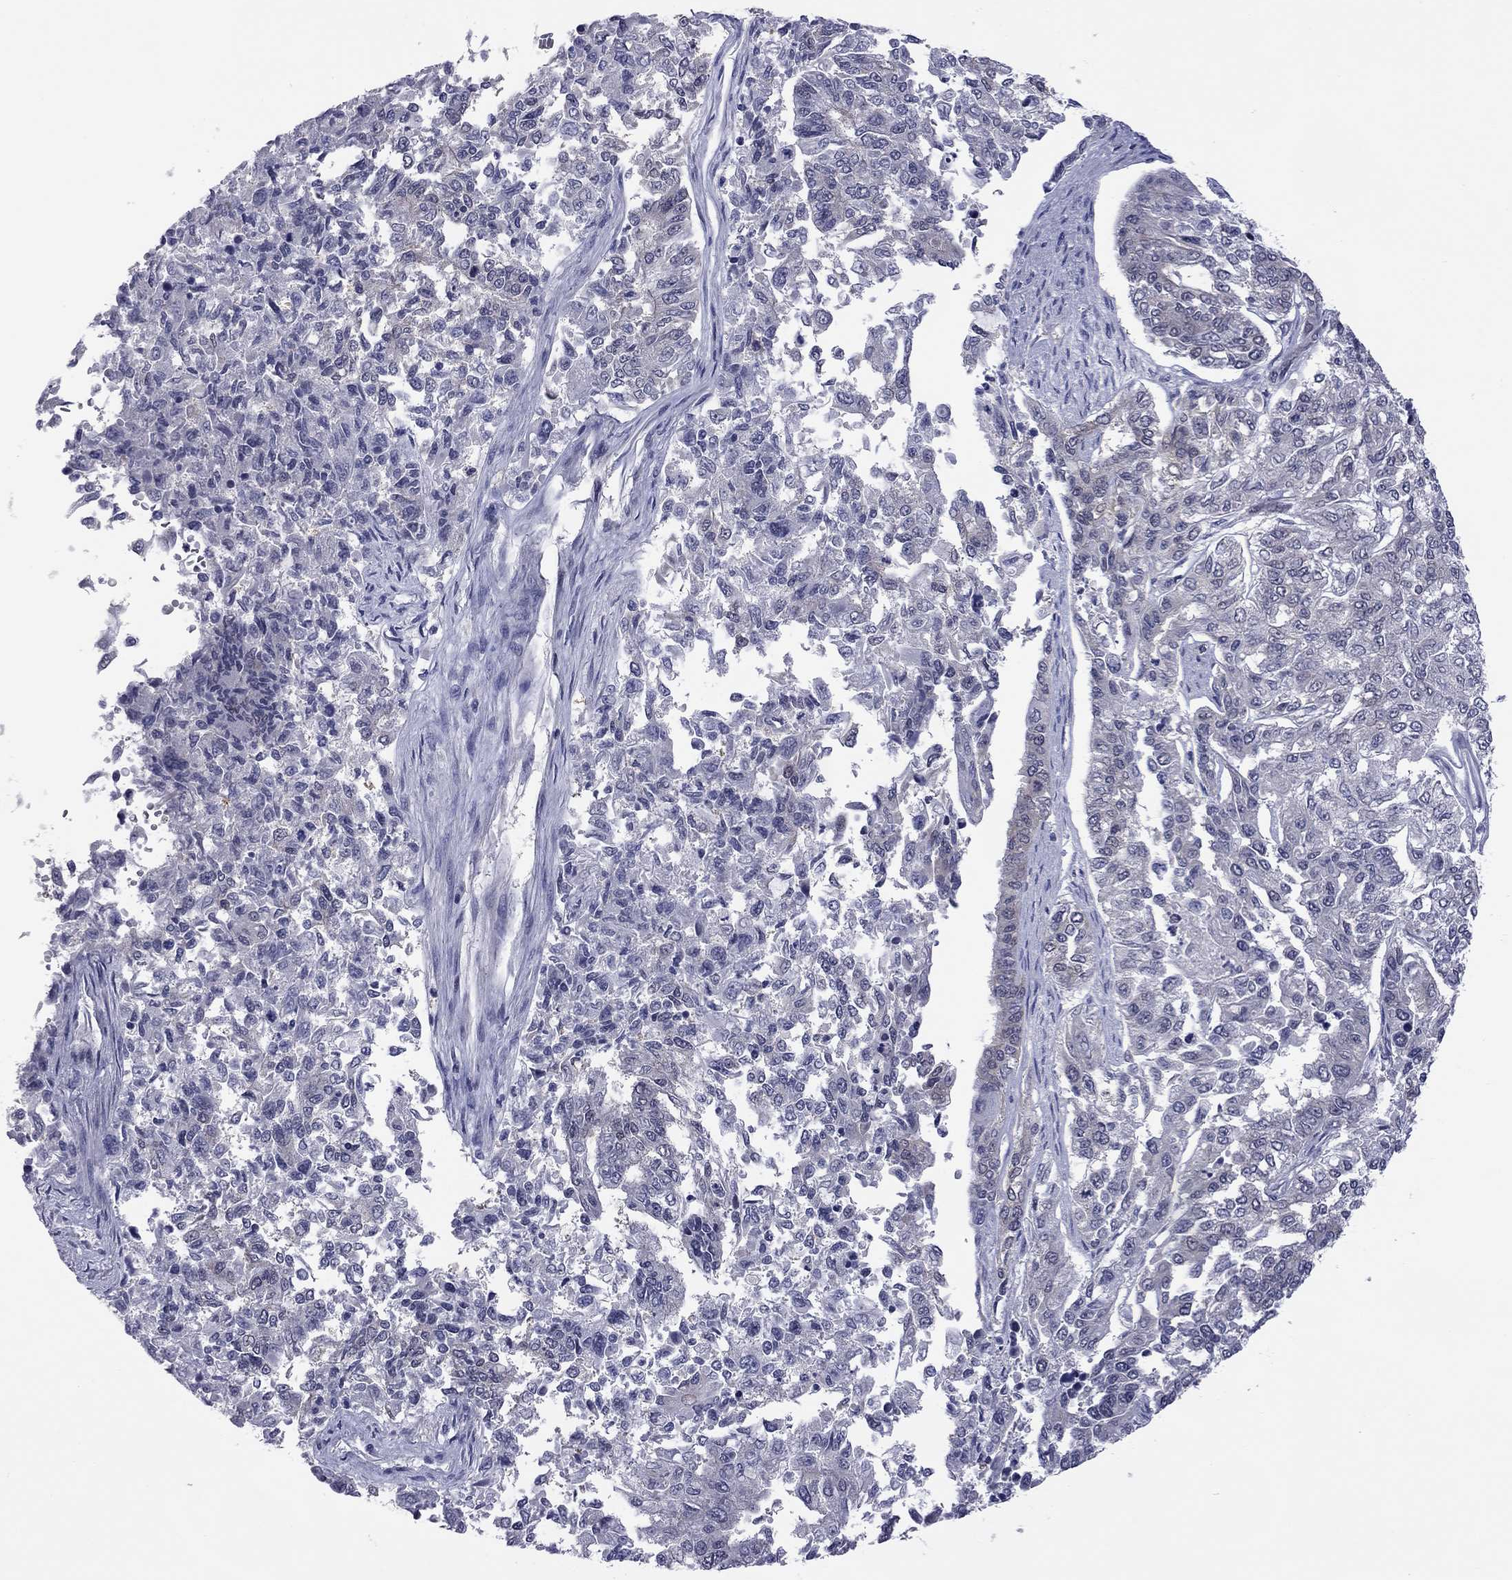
{"staining": {"intensity": "negative", "quantity": "none", "location": "none"}, "tissue": "endometrial cancer", "cell_type": "Tumor cells", "image_type": "cancer", "snomed": [{"axis": "morphology", "description": "Adenocarcinoma, NOS"}, {"axis": "topography", "description": "Uterus"}], "caption": "DAB (3,3'-diaminobenzidine) immunohistochemical staining of human endometrial cancer (adenocarcinoma) shows no significant staining in tumor cells.", "gene": "POU5F2", "patient": {"sex": "female", "age": 59}}